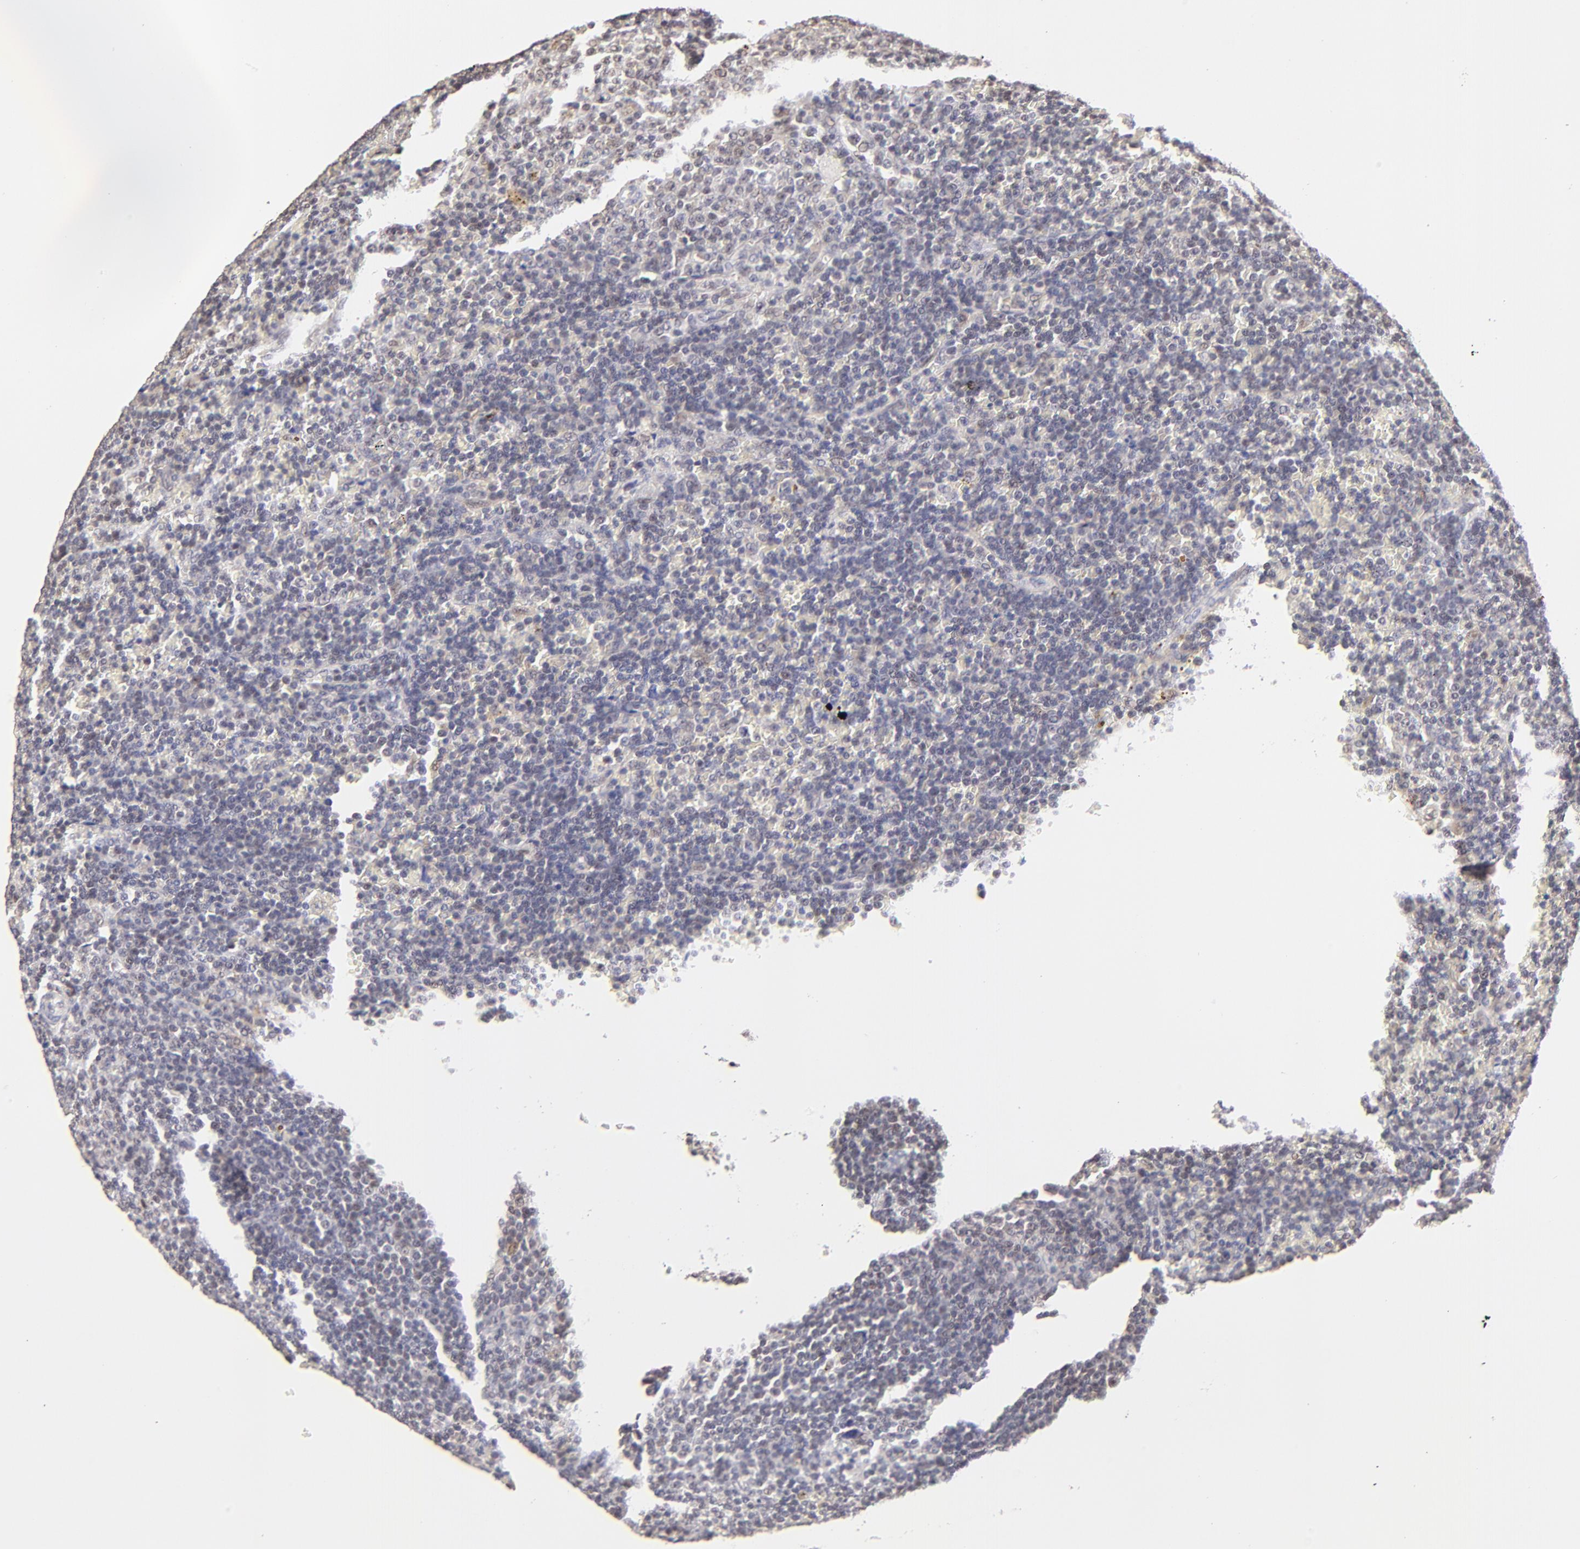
{"staining": {"intensity": "weak", "quantity": "25%-75%", "location": "nuclear"}, "tissue": "lymphoma", "cell_type": "Tumor cells", "image_type": "cancer", "snomed": [{"axis": "morphology", "description": "Malignant lymphoma, non-Hodgkin's type, Low grade"}, {"axis": "topography", "description": "Spleen"}], "caption": "Human low-grade malignant lymphoma, non-Hodgkin's type stained with a protein marker demonstrates weak staining in tumor cells.", "gene": "ZNF670", "patient": {"sex": "male", "age": 80}}